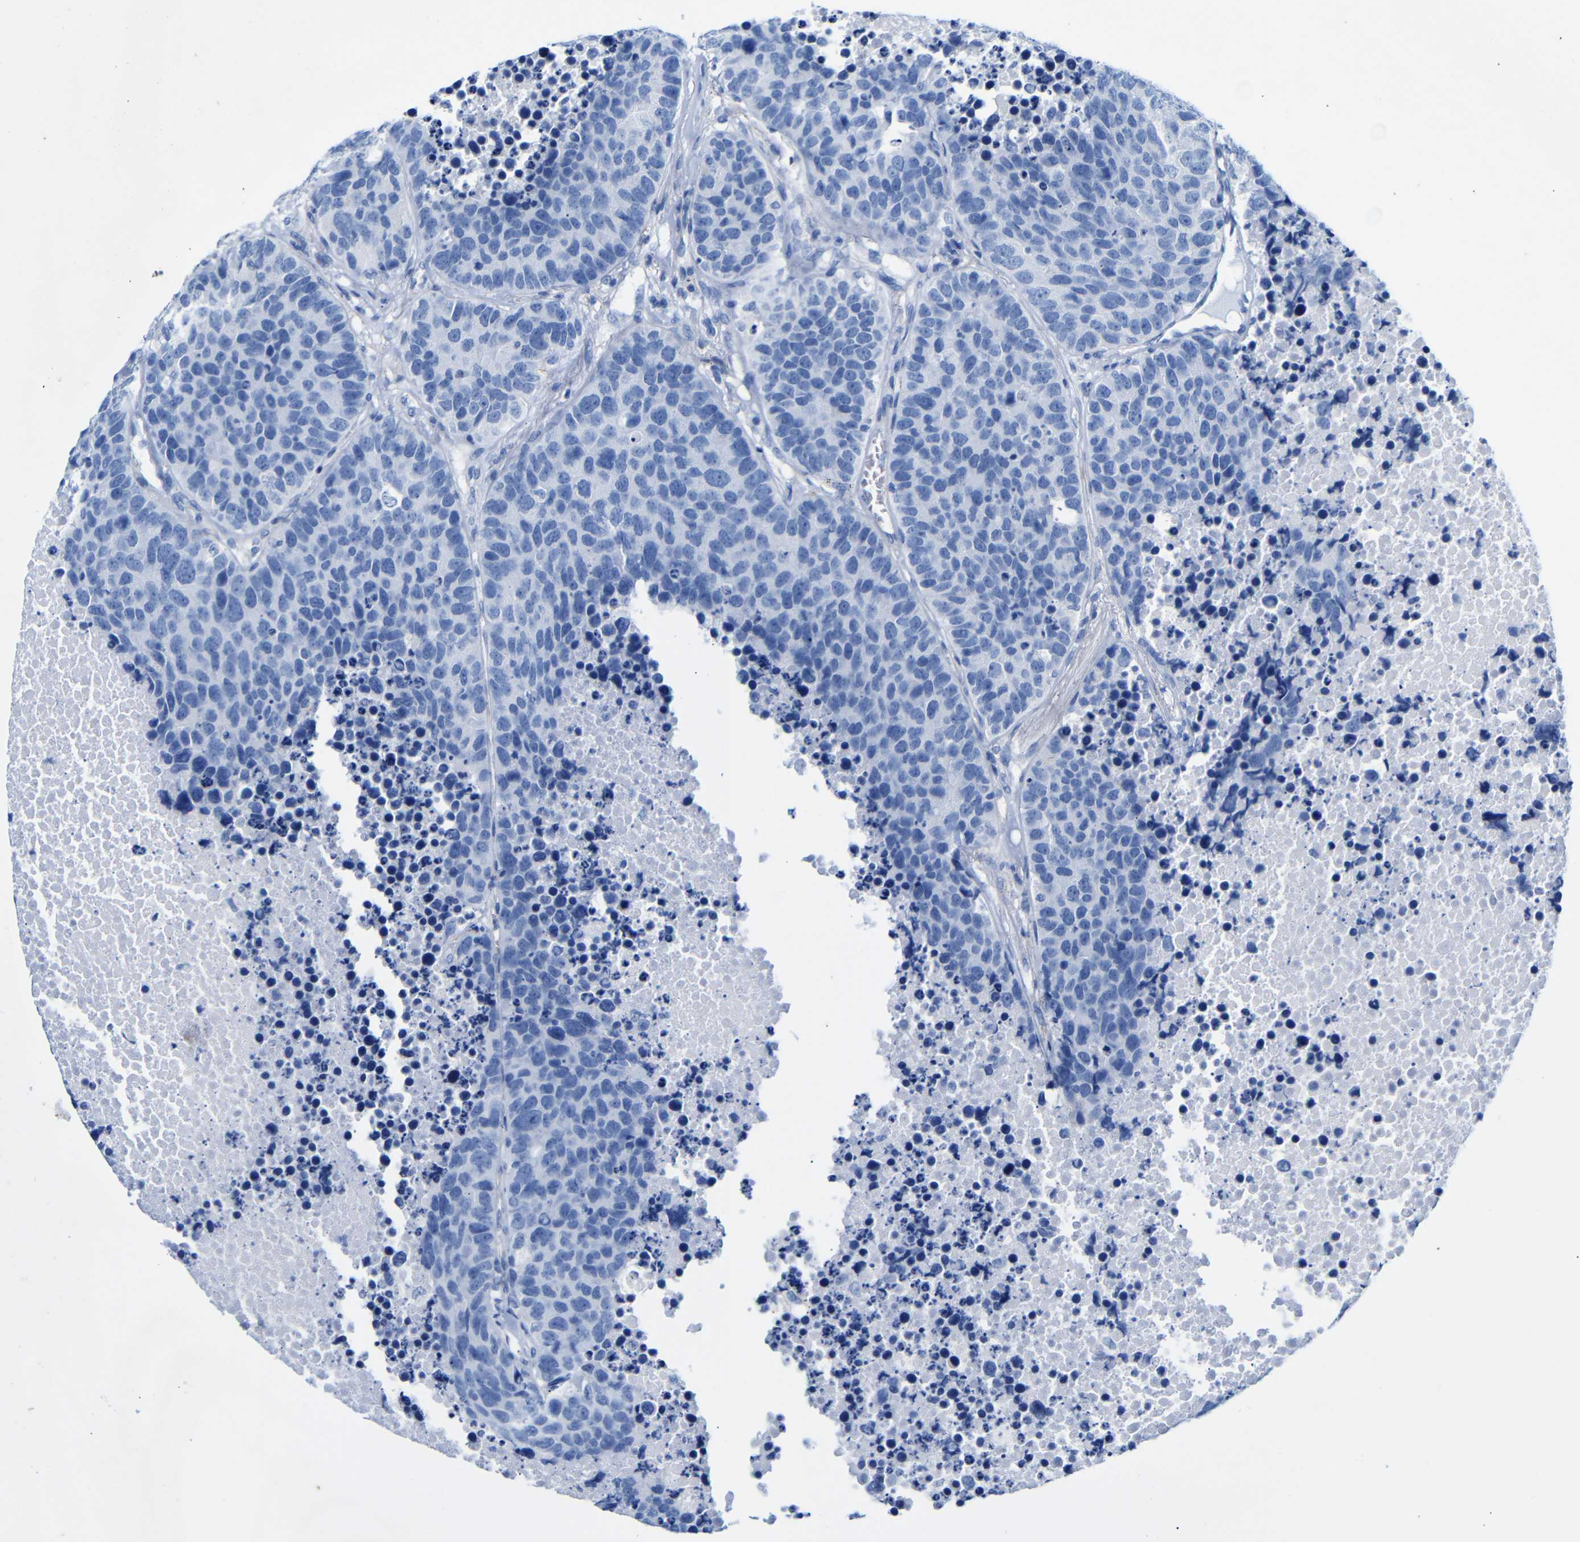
{"staining": {"intensity": "negative", "quantity": "none", "location": "none"}, "tissue": "carcinoid", "cell_type": "Tumor cells", "image_type": "cancer", "snomed": [{"axis": "morphology", "description": "Carcinoid, malignant, NOS"}, {"axis": "topography", "description": "Lung"}], "caption": "DAB immunohistochemical staining of human malignant carcinoid demonstrates no significant expression in tumor cells.", "gene": "CGNL1", "patient": {"sex": "male", "age": 60}}